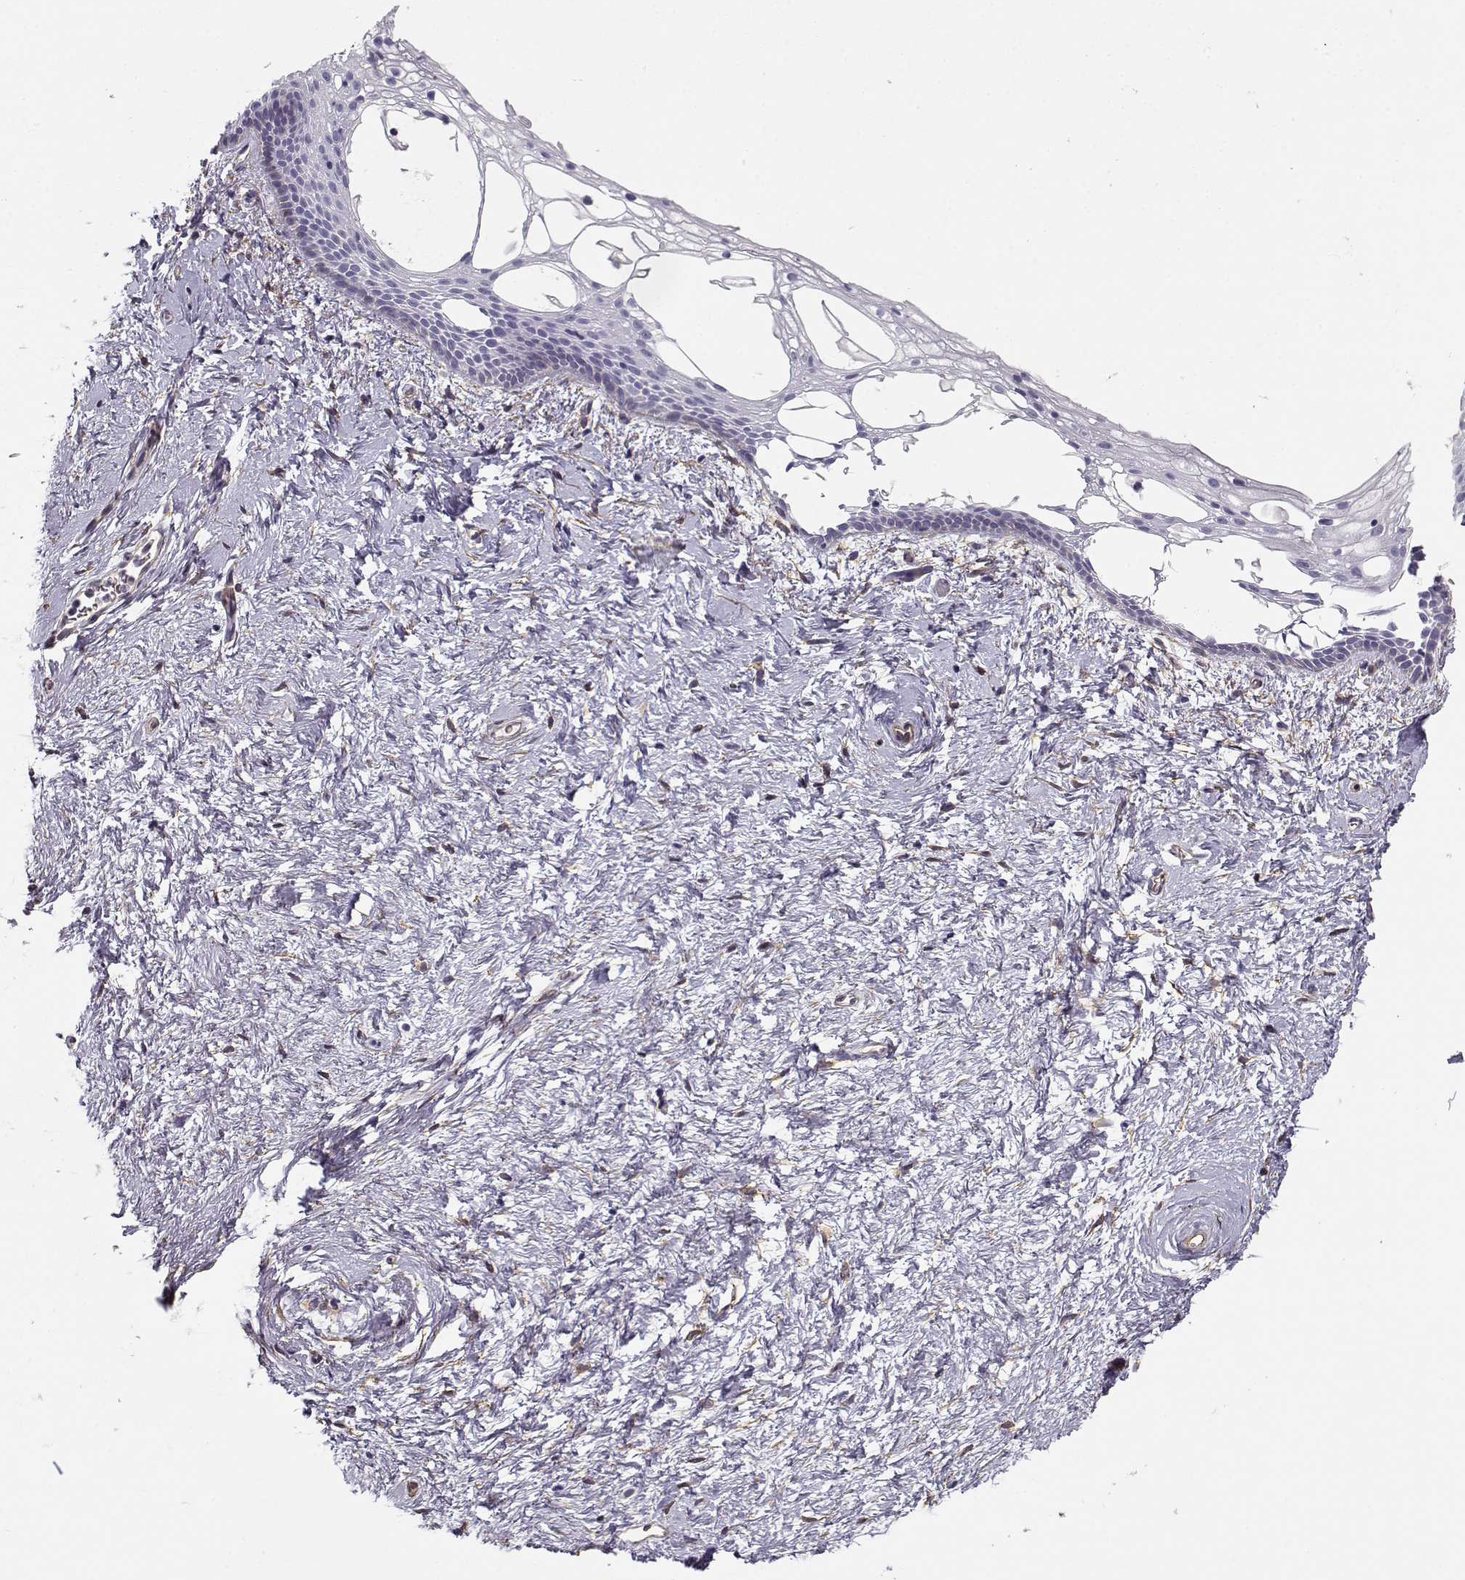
{"staining": {"intensity": "negative", "quantity": "none", "location": "none"}, "tissue": "vagina", "cell_type": "Squamous epithelial cells", "image_type": "normal", "snomed": [{"axis": "morphology", "description": "Normal tissue, NOS"}, {"axis": "topography", "description": "Vagina"}], "caption": "The image demonstrates no significant positivity in squamous epithelial cells of vagina. (Brightfield microscopy of DAB (3,3'-diaminobenzidine) IHC at high magnification).", "gene": "MYO1A", "patient": {"sex": "female", "age": 61}}